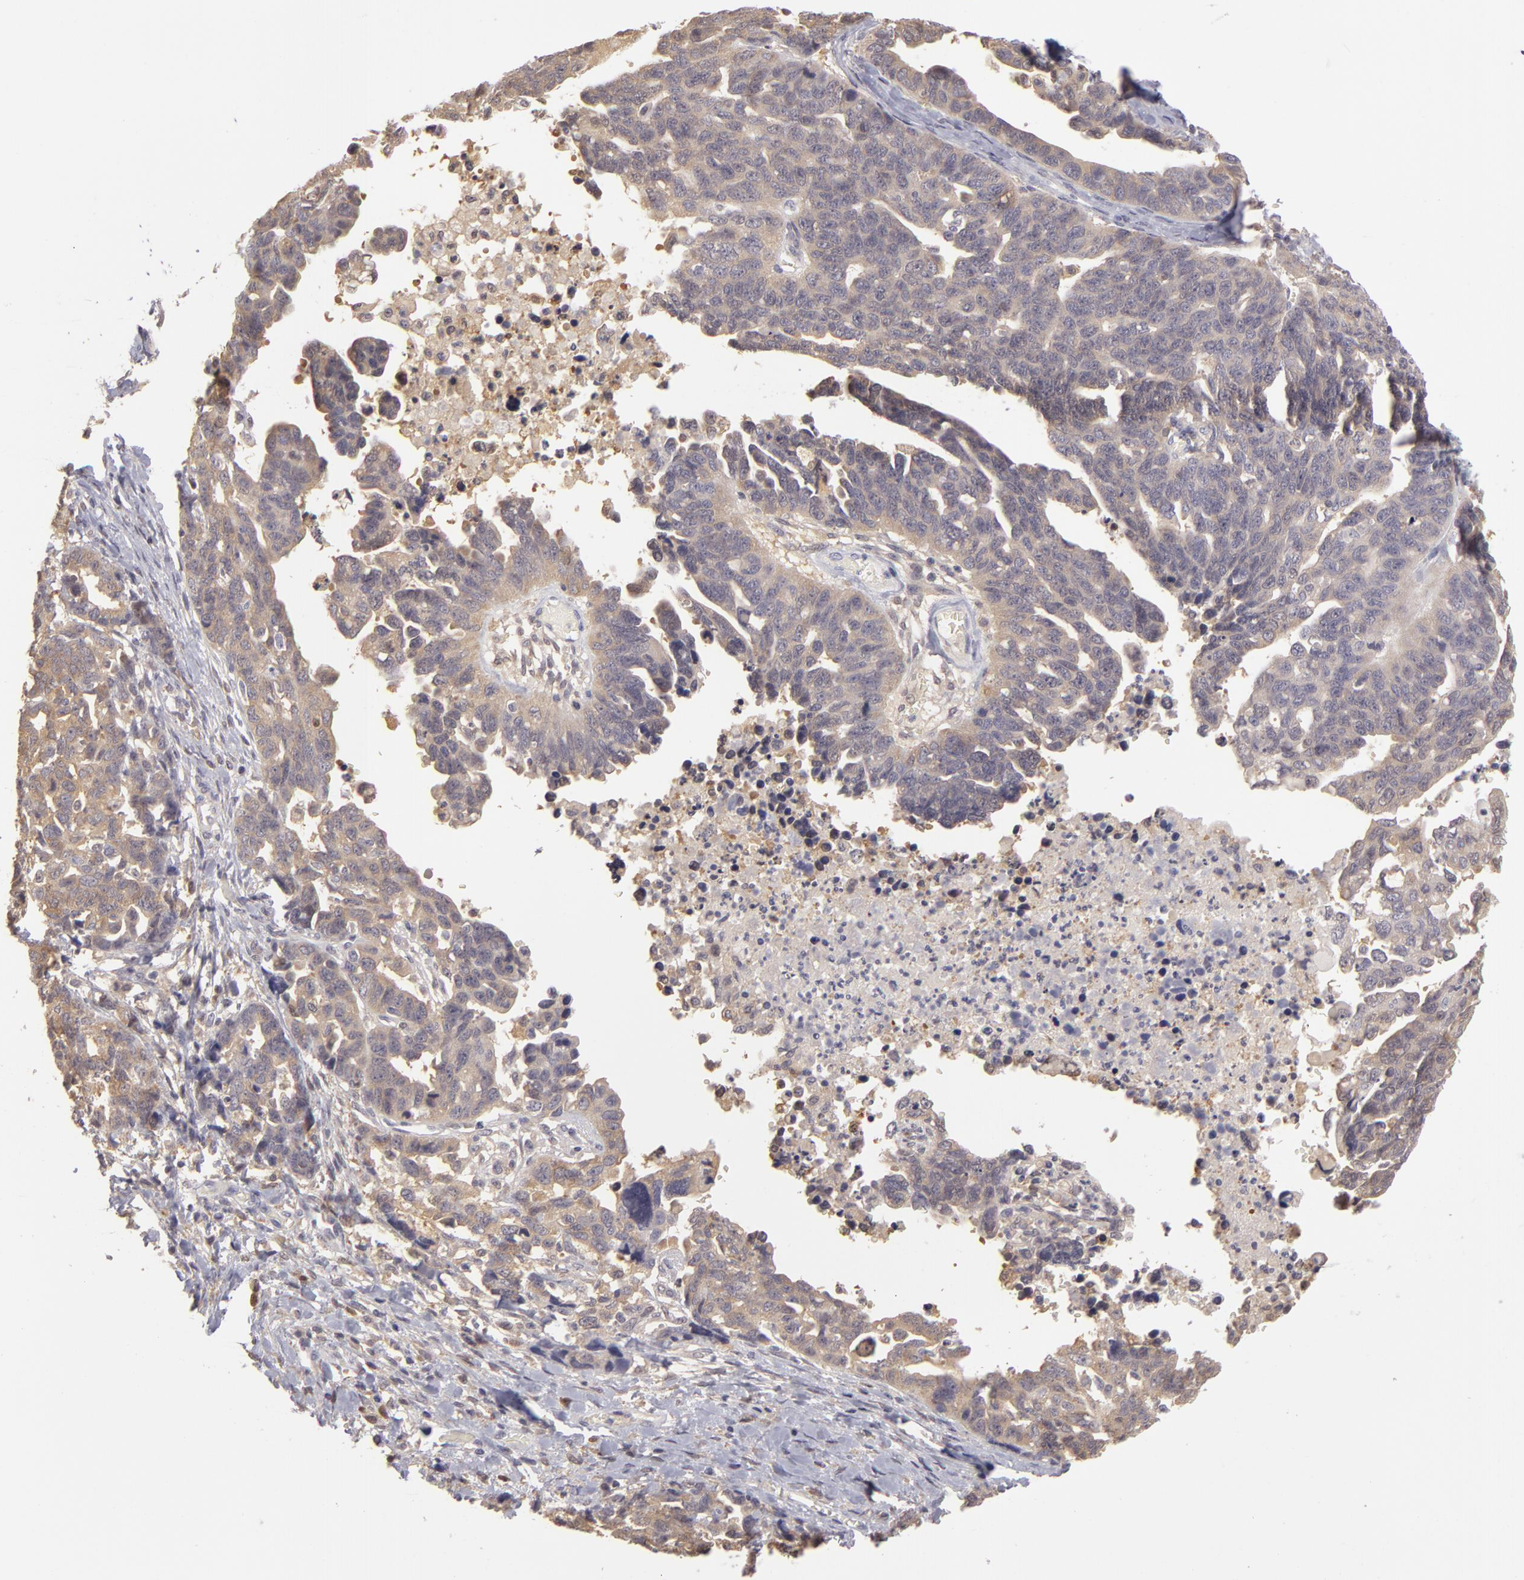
{"staining": {"intensity": "negative", "quantity": "none", "location": "none"}, "tissue": "ovarian cancer", "cell_type": "Tumor cells", "image_type": "cancer", "snomed": [{"axis": "morphology", "description": "Cystadenocarcinoma, serous, NOS"}, {"axis": "topography", "description": "Ovary"}], "caption": "Protein analysis of serous cystadenocarcinoma (ovarian) displays no significant expression in tumor cells.", "gene": "GNPDA1", "patient": {"sex": "female", "age": 69}}